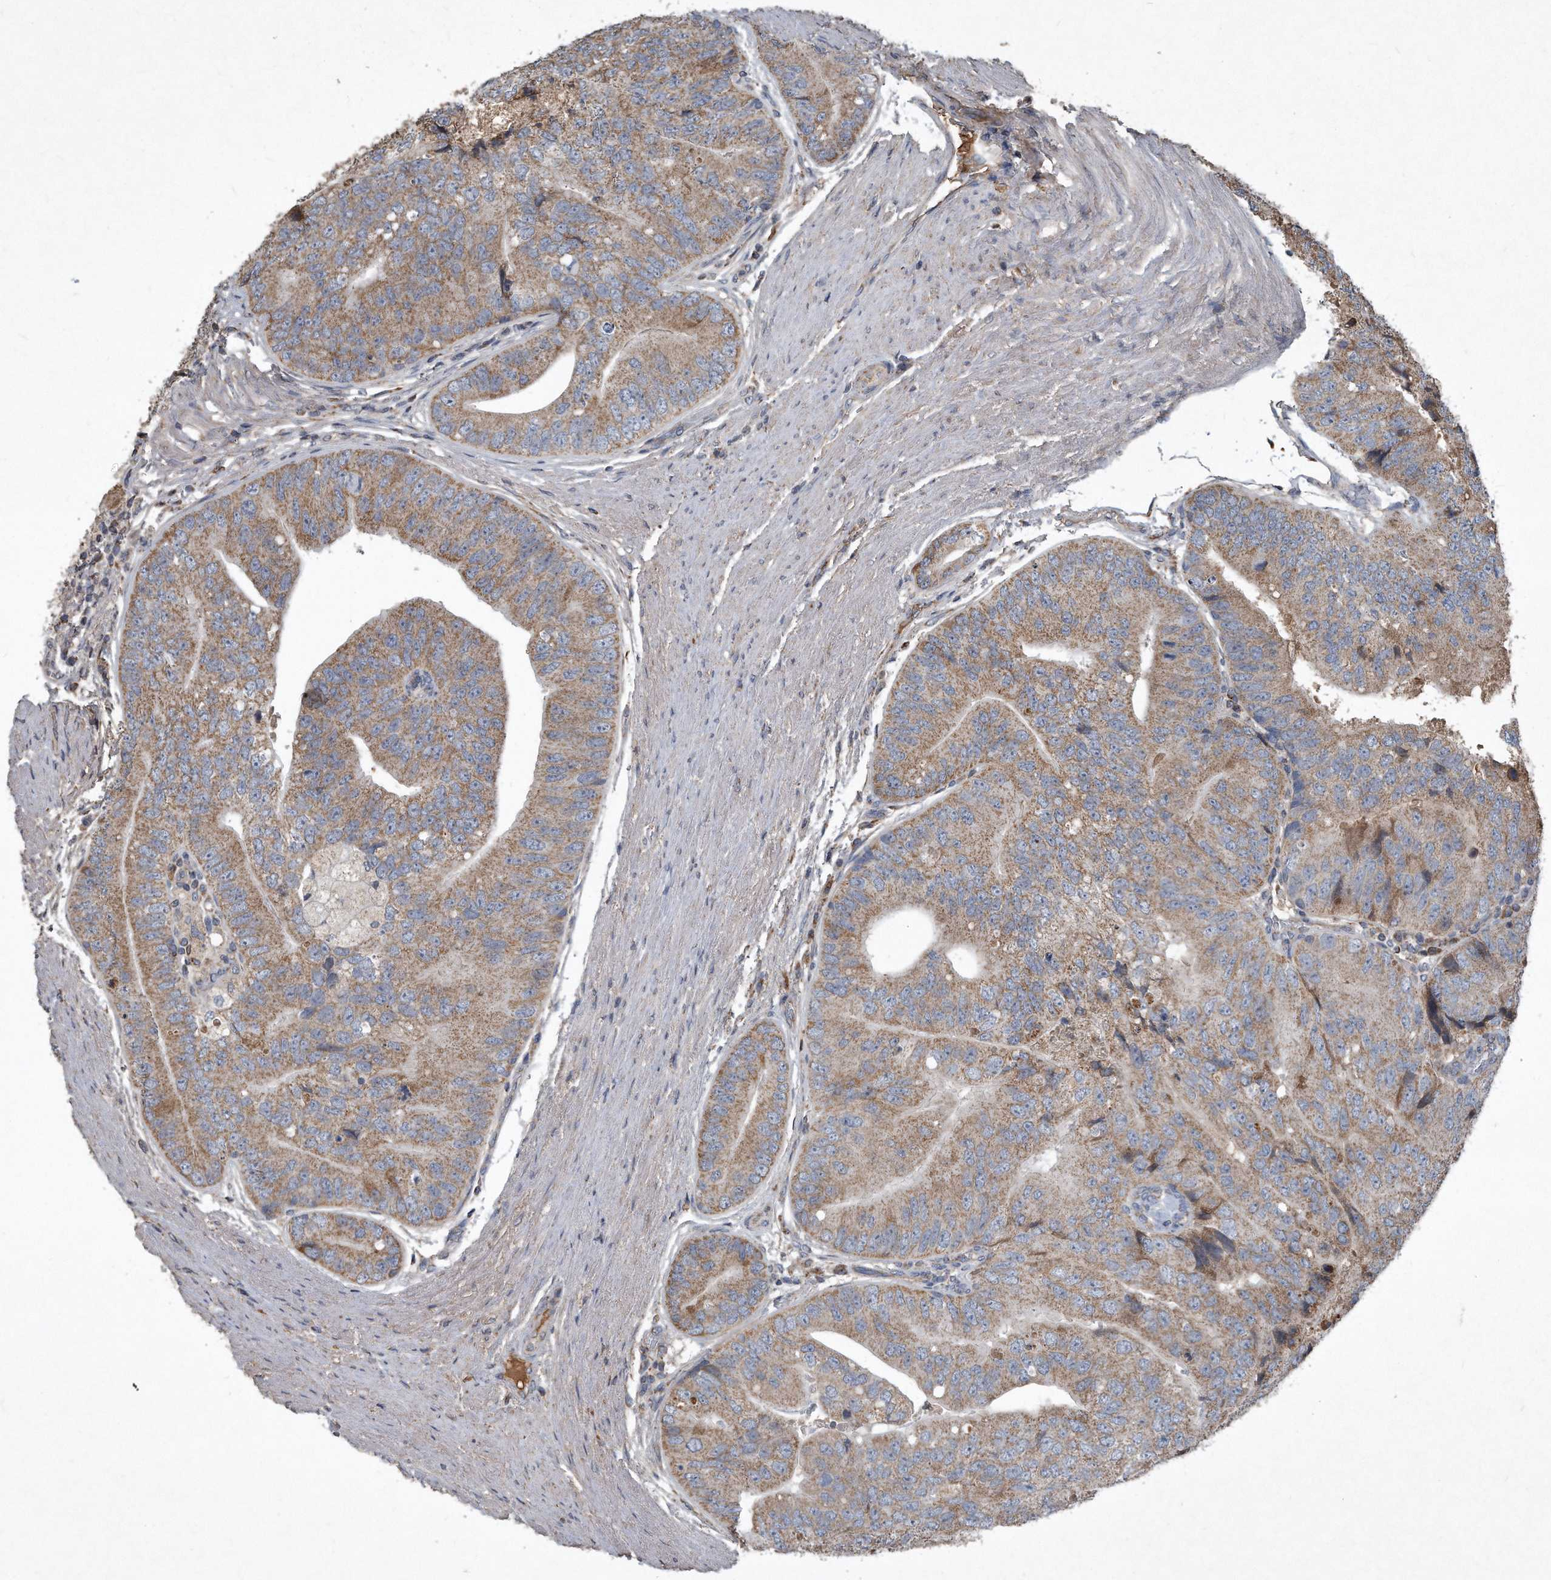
{"staining": {"intensity": "moderate", "quantity": ">75%", "location": "cytoplasmic/membranous"}, "tissue": "prostate cancer", "cell_type": "Tumor cells", "image_type": "cancer", "snomed": [{"axis": "morphology", "description": "Adenocarcinoma, High grade"}, {"axis": "topography", "description": "Prostate"}], "caption": "Immunohistochemistry micrograph of neoplastic tissue: prostate high-grade adenocarcinoma stained using immunohistochemistry (IHC) displays medium levels of moderate protein expression localized specifically in the cytoplasmic/membranous of tumor cells, appearing as a cytoplasmic/membranous brown color.", "gene": "SDHA", "patient": {"sex": "male", "age": 70}}